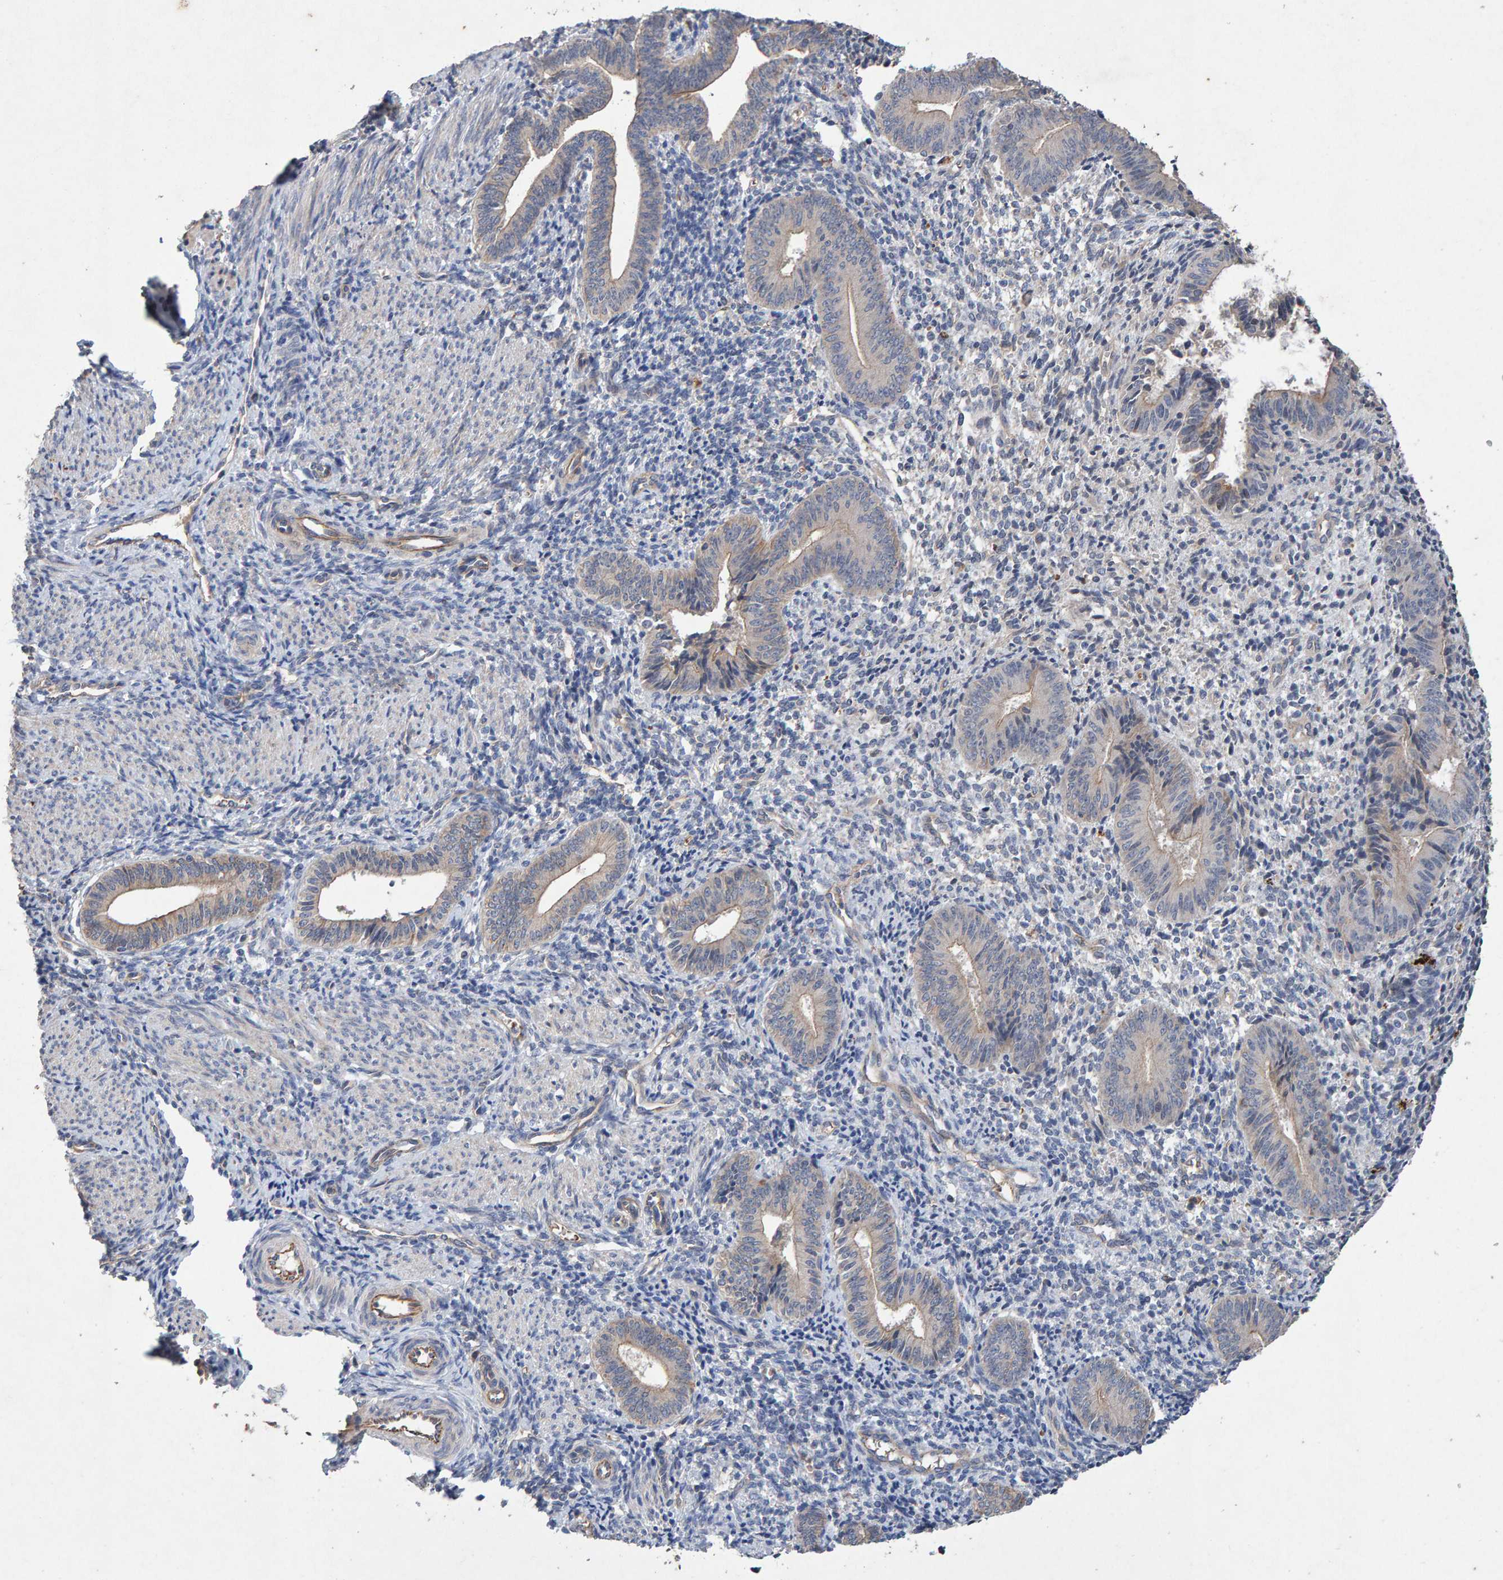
{"staining": {"intensity": "negative", "quantity": "none", "location": "none"}, "tissue": "endometrium", "cell_type": "Cells in endometrial stroma", "image_type": "normal", "snomed": [{"axis": "morphology", "description": "Normal tissue, NOS"}, {"axis": "topography", "description": "Uterus"}, {"axis": "topography", "description": "Endometrium"}], "caption": "This is an immunohistochemistry (IHC) histopathology image of benign human endometrium. There is no positivity in cells in endometrial stroma.", "gene": "EFR3A", "patient": {"sex": "female", "age": 33}}